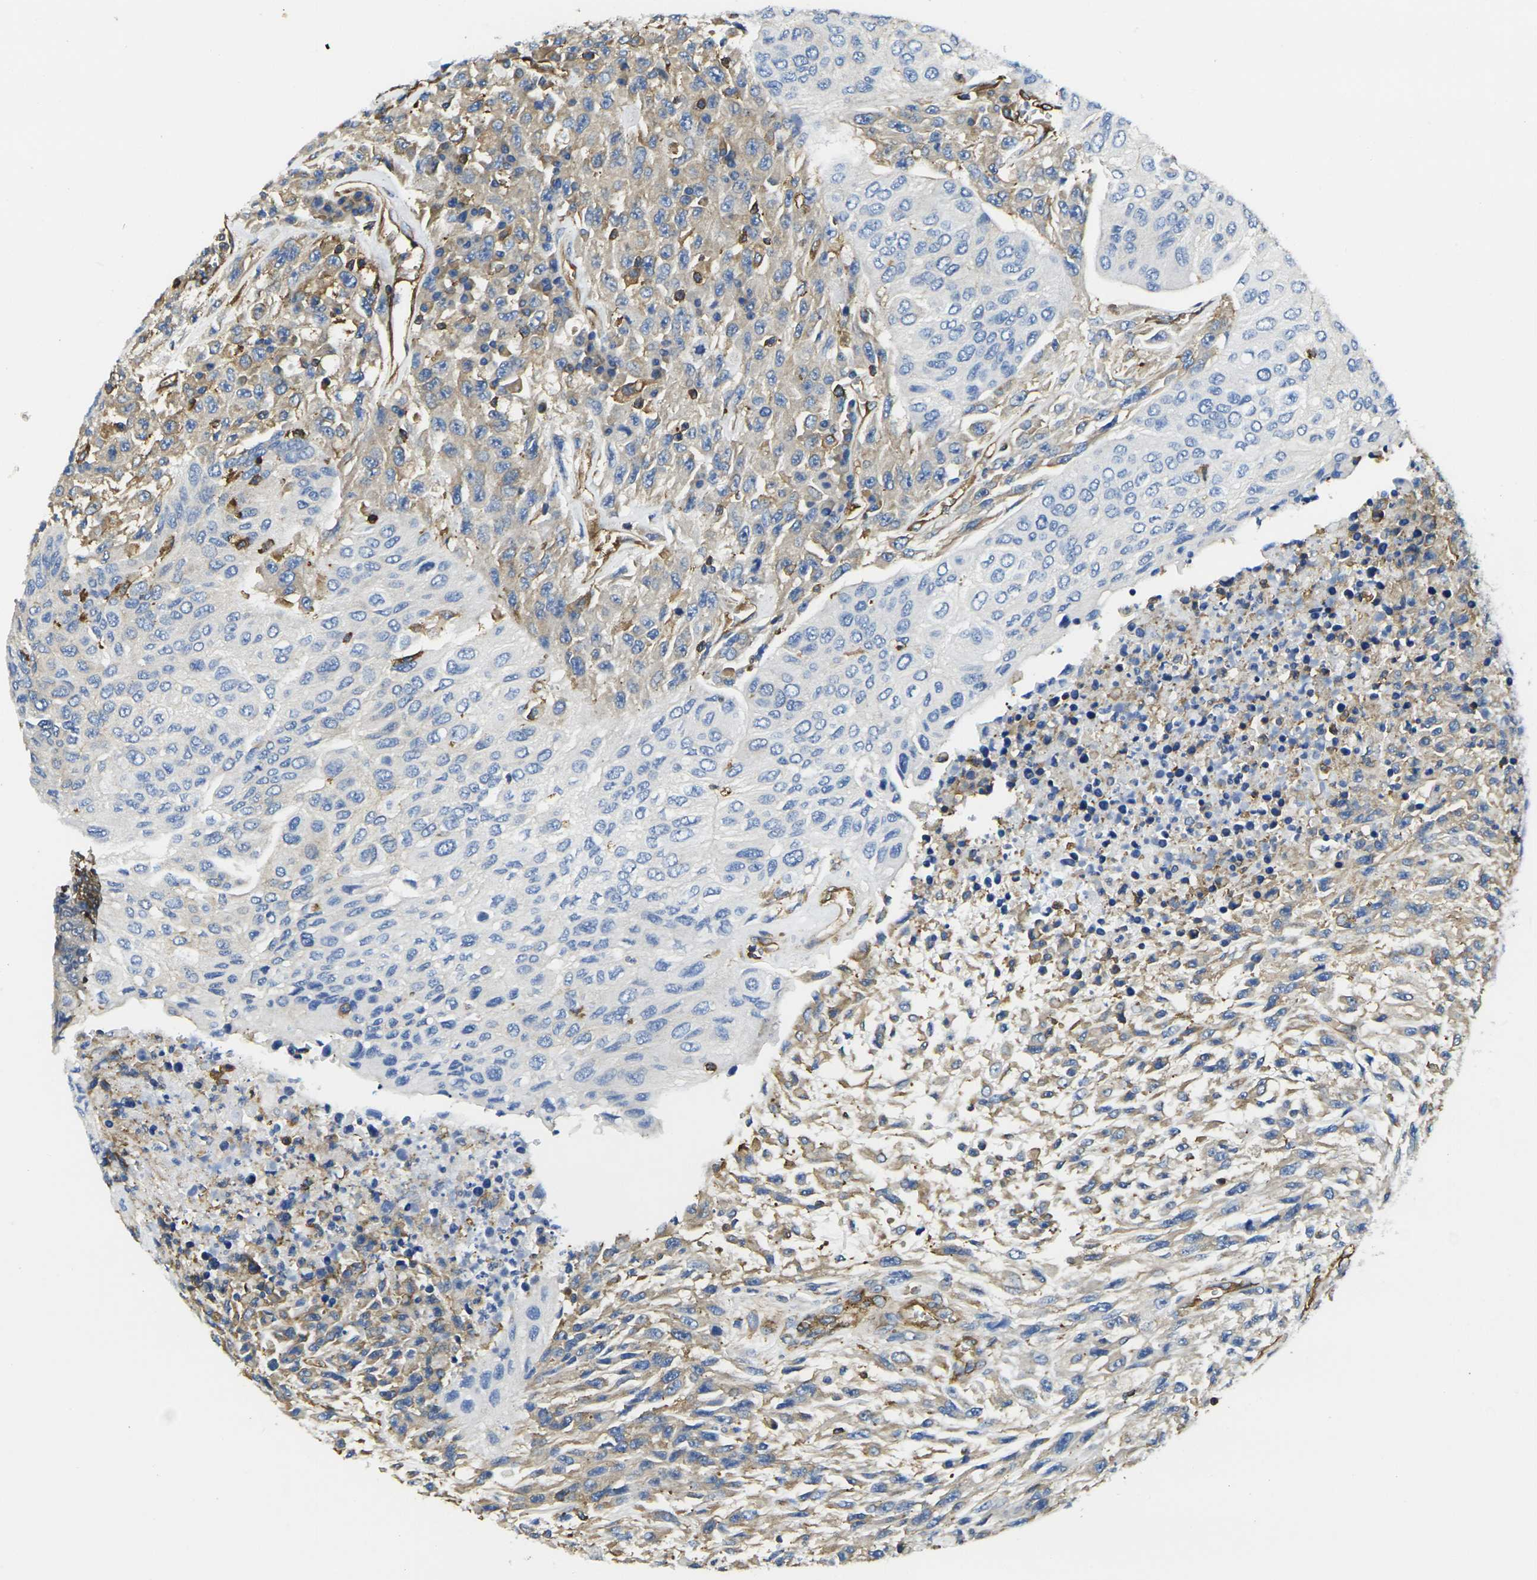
{"staining": {"intensity": "weak", "quantity": "25%-75%", "location": "cytoplasmic/membranous"}, "tissue": "urothelial cancer", "cell_type": "Tumor cells", "image_type": "cancer", "snomed": [{"axis": "morphology", "description": "Urothelial carcinoma, High grade"}, {"axis": "topography", "description": "Urinary bladder"}], "caption": "Urothelial carcinoma (high-grade) tissue exhibits weak cytoplasmic/membranous staining in approximately 25%-75% of tumor cells, visualized by immunohistochemistry.", "gene": "FAM110D", "patient": {"sex": "male", "age": 66}}